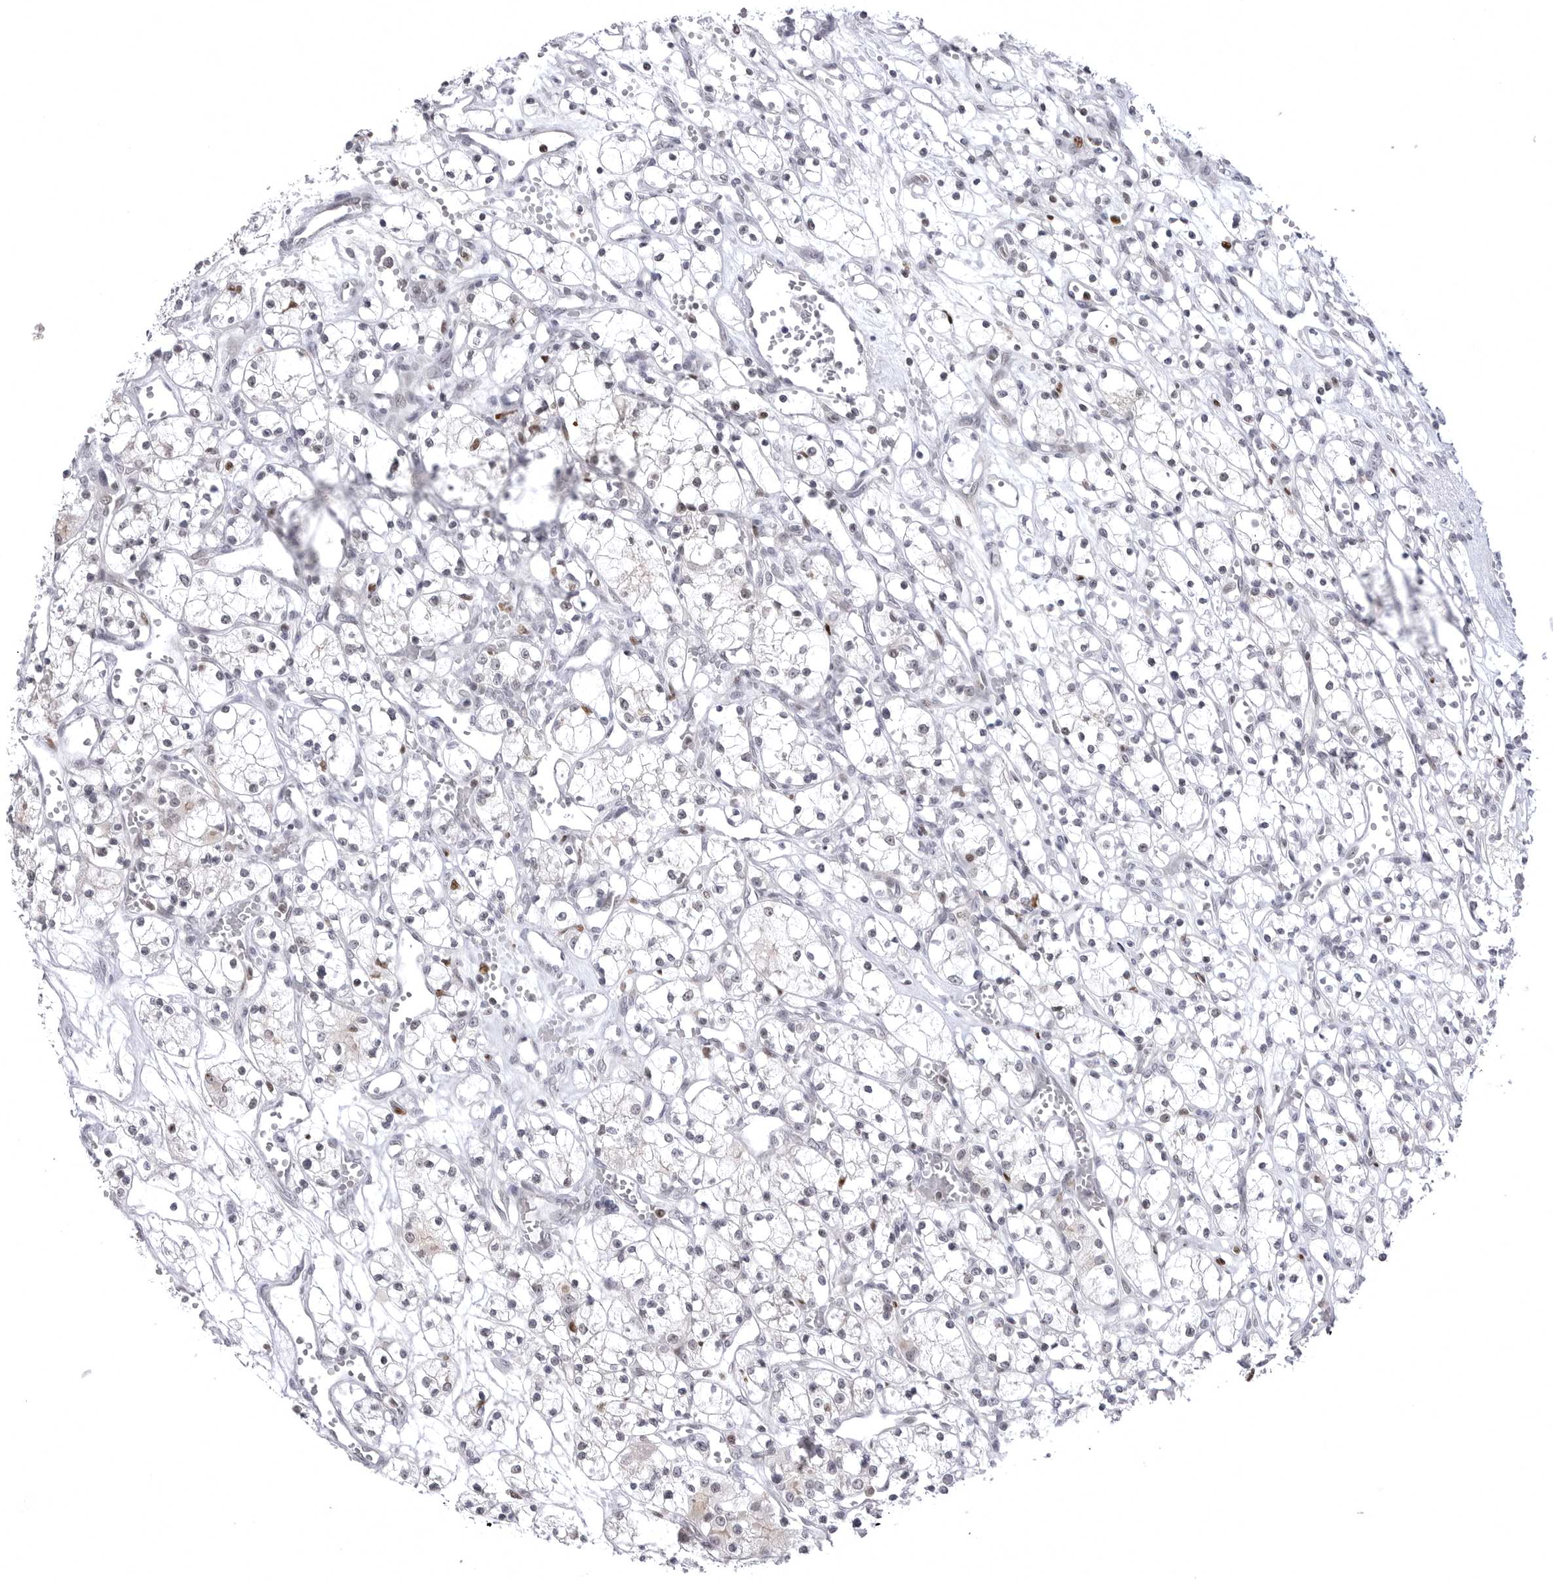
{"staining": {"intensity": "negative", "quantity": "none", "location": "none"}, "tissue": "renal cancer", "cell_type": "Tumor cells", "image_type": "cancer", "snomed": [{"axis": "morphology", "description": "Adenocarcinoma, NOS"}, {"axis": "topography", "description": "Kidney"}], "caption": "Immunohistochemistry histopathology image of neoplastic tissue: renal cancer (adenocarcinoma) stained with DAB (3,3'-diaminobenzidine) displays no significant protein expression in tumor cells.", "gene": "PTK2B", "patient": {"sex": "female", "age": 59}}